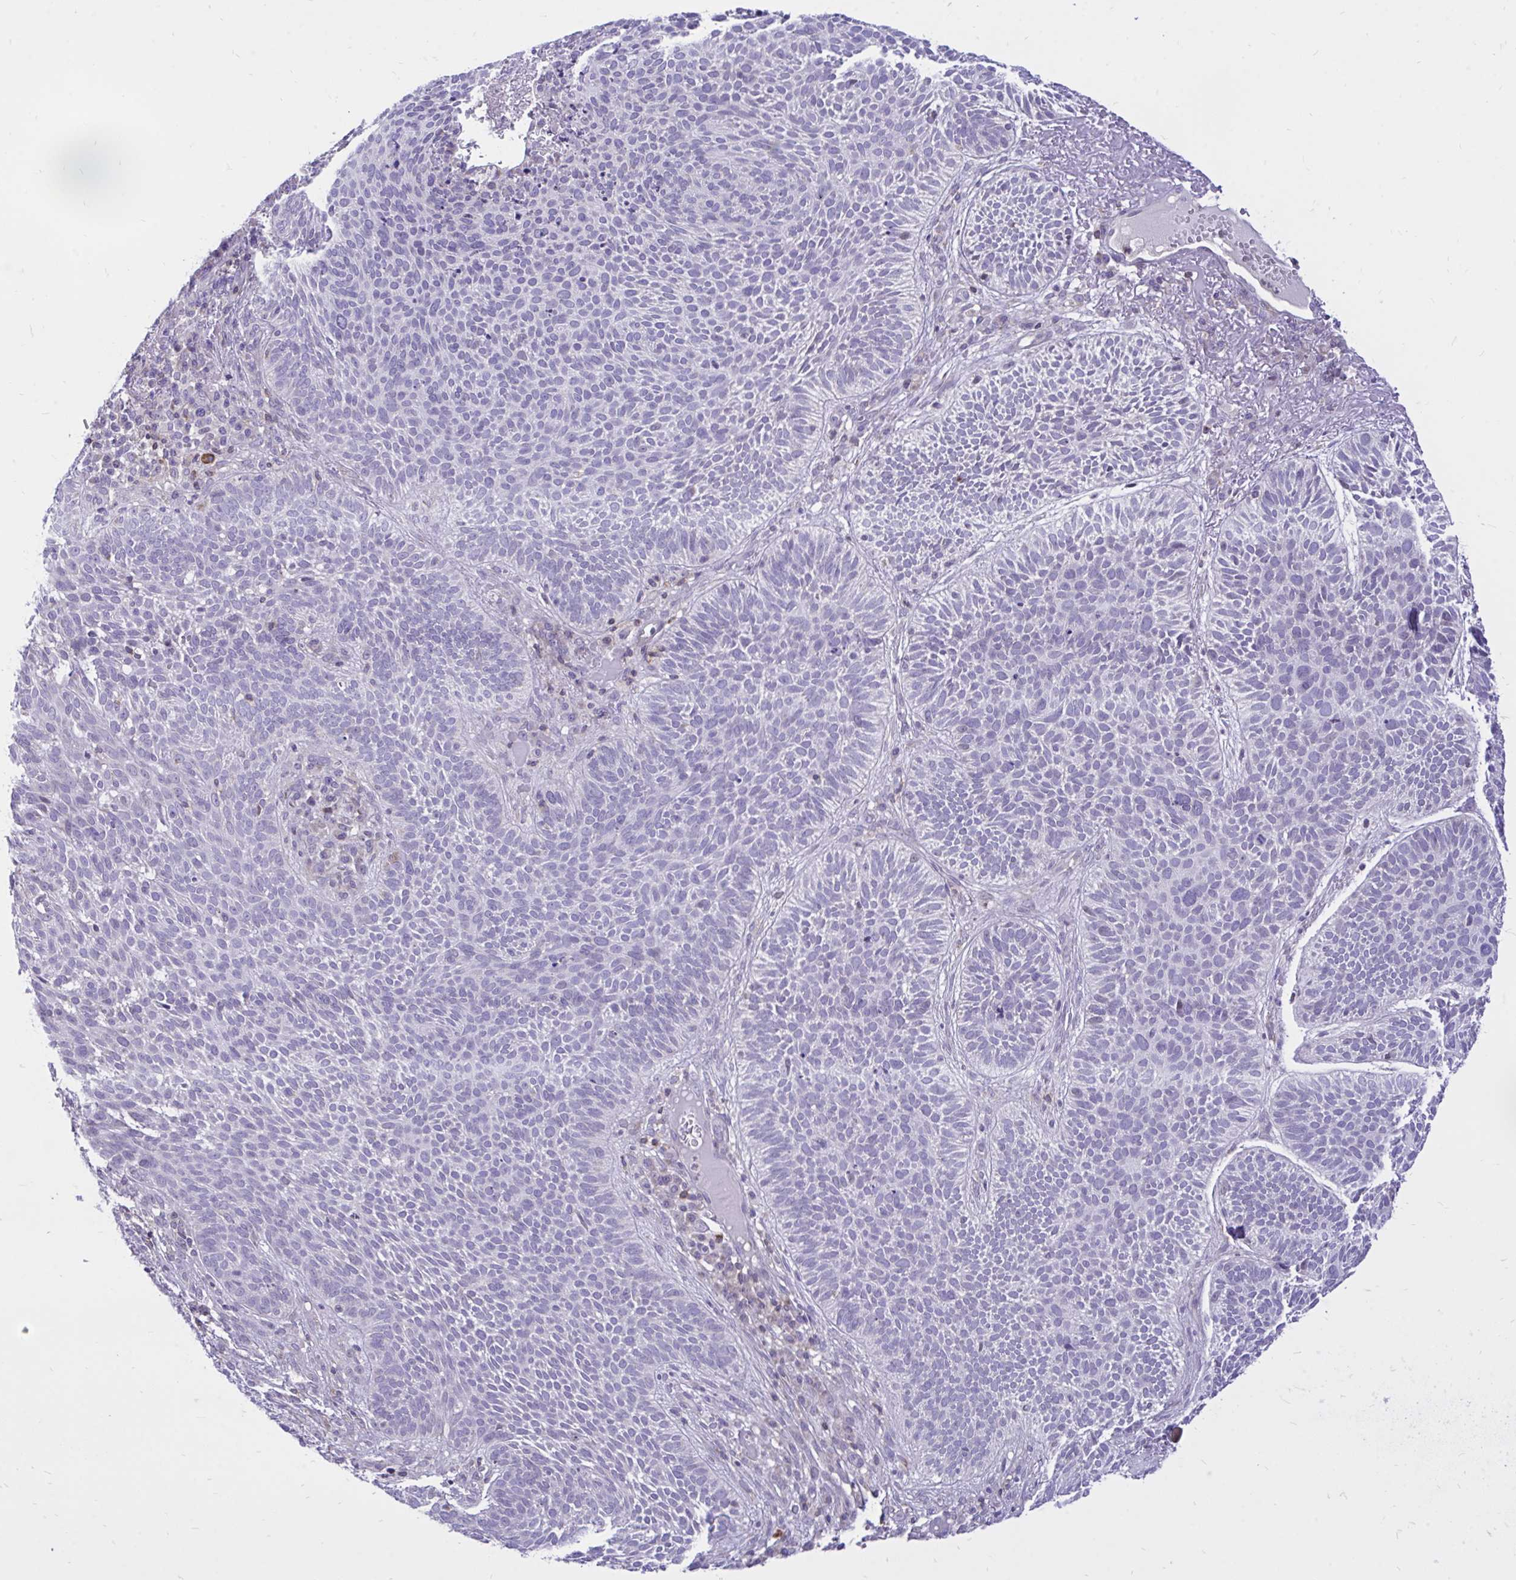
{"staining": {"intensity": "negative", "quantity": "none", "location": "none"}, "tissue": "skin cancer", "cell_type": "Tumor cells", "image_type": "cancer", "snomed": [{"axis": "morphology", "description": "Basal cell carcinoma"}, {"axis": "topography", "description": "Skin"}, {"axis": "topography", "description": "Skin of face"}], "caption": "High magnification brightfield microscopy of basal cell carcinoma (skin) stained with DAB (brown) and counterstained with hematoxylin (blue): tumor cells show no significant positivity.", "gene": "CXCL8", "patient": {"sex": "female", "age": 82}}